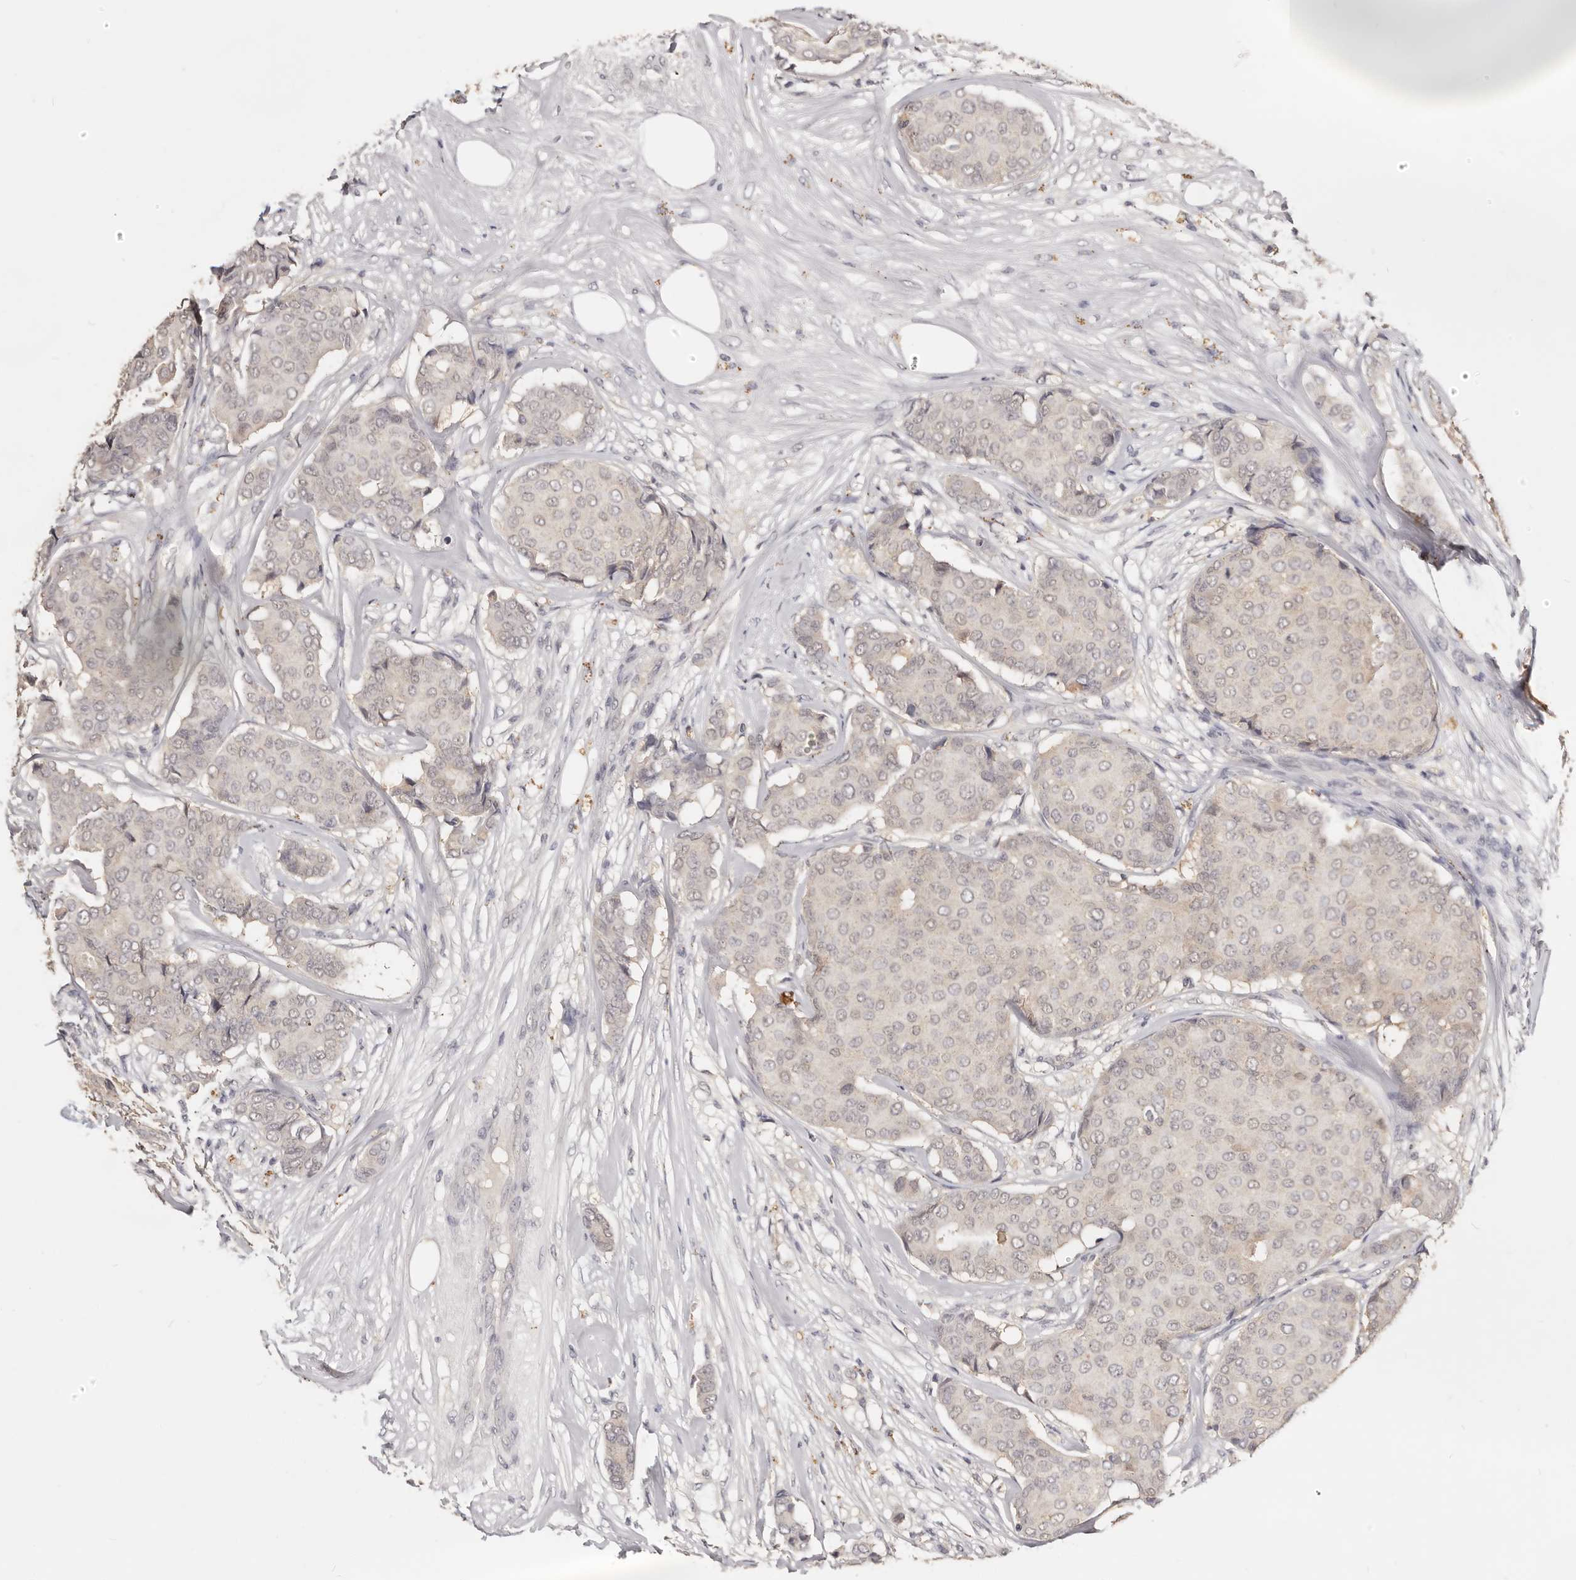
{"staining": {"intensity": "negative", "quantity": "none", "location": "none"}, "tissue": "breast cancer", "cell_type": "Tumor cells", "image_type": "cancer", "snomed": [{"axis": "morphology", "description": "Duct carcinoma"}, {"axis": "topography", "description": "Breast"}], "caption": "This is an immunohistochemistry photomicrograph of human breast cancer. There is no staining in tumor cells.", "gene": "TSPAN13", "patient": {"sex": "female", "age": 75}}